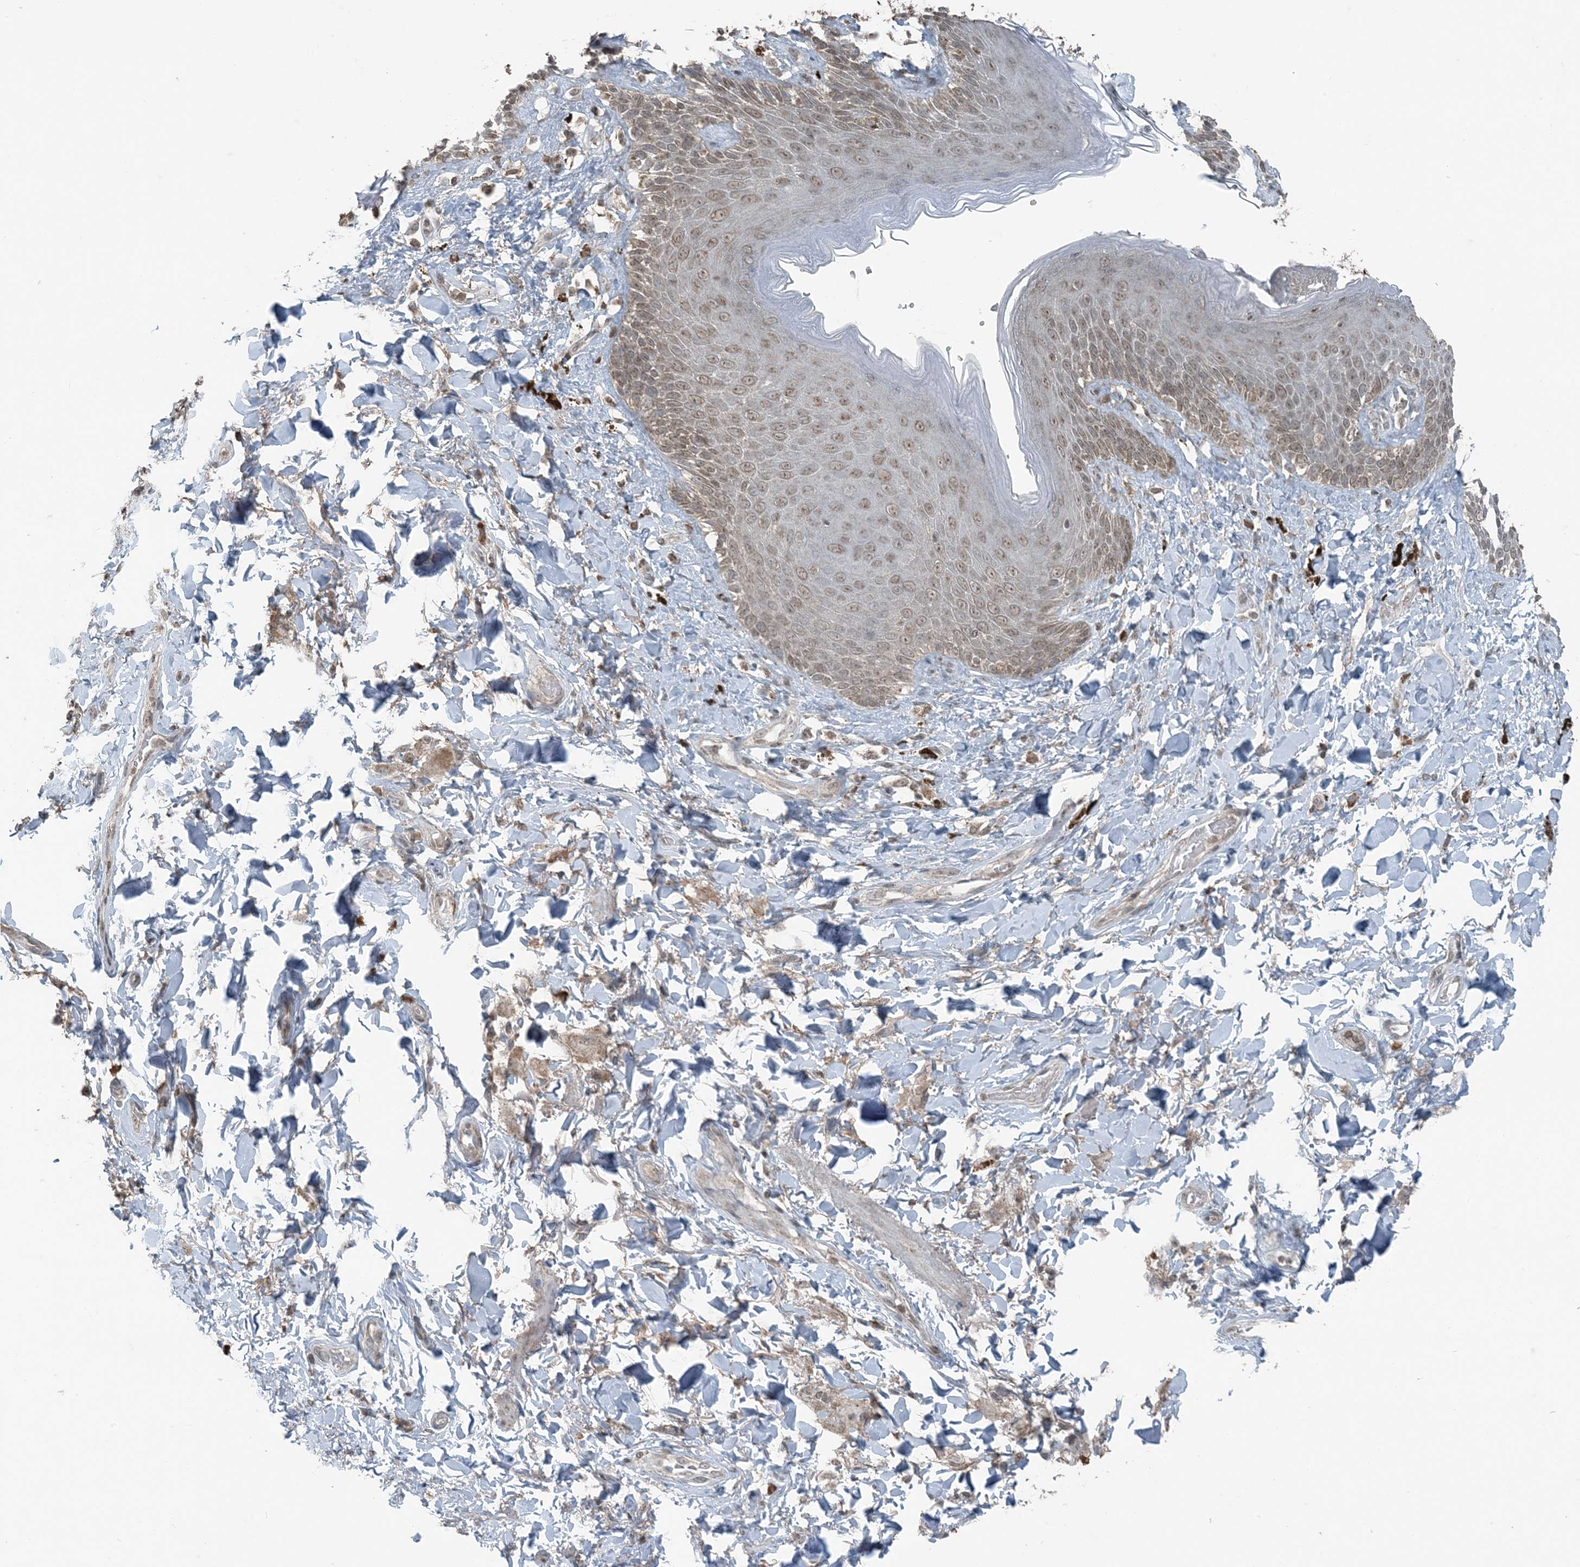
{"staining": {"intensity": "moderate", "quantity": ">75%", "location": "cytoplasmic/membranous,nuclear"}, "tissue": "skin", "cell_type": "Epidermal cells", "image_type": "normal", "snomed": [{"axis": "morphology", "description": "Normal tissue, NOS"}, {"axis": "topography", "description": "Anal"}], "caption": "IHC image of unremarkable skin: human skin stained using immunohistochemistry shows medium levels of moderate protein expression localized specifically in the cytoplasmic/membranous,nuclear of epidermal cells, appearing as a cytoplasmic/membranous,nuclear brown color.", "gene": "GNL1", "patient": {"sex": "female", "age": 78}}